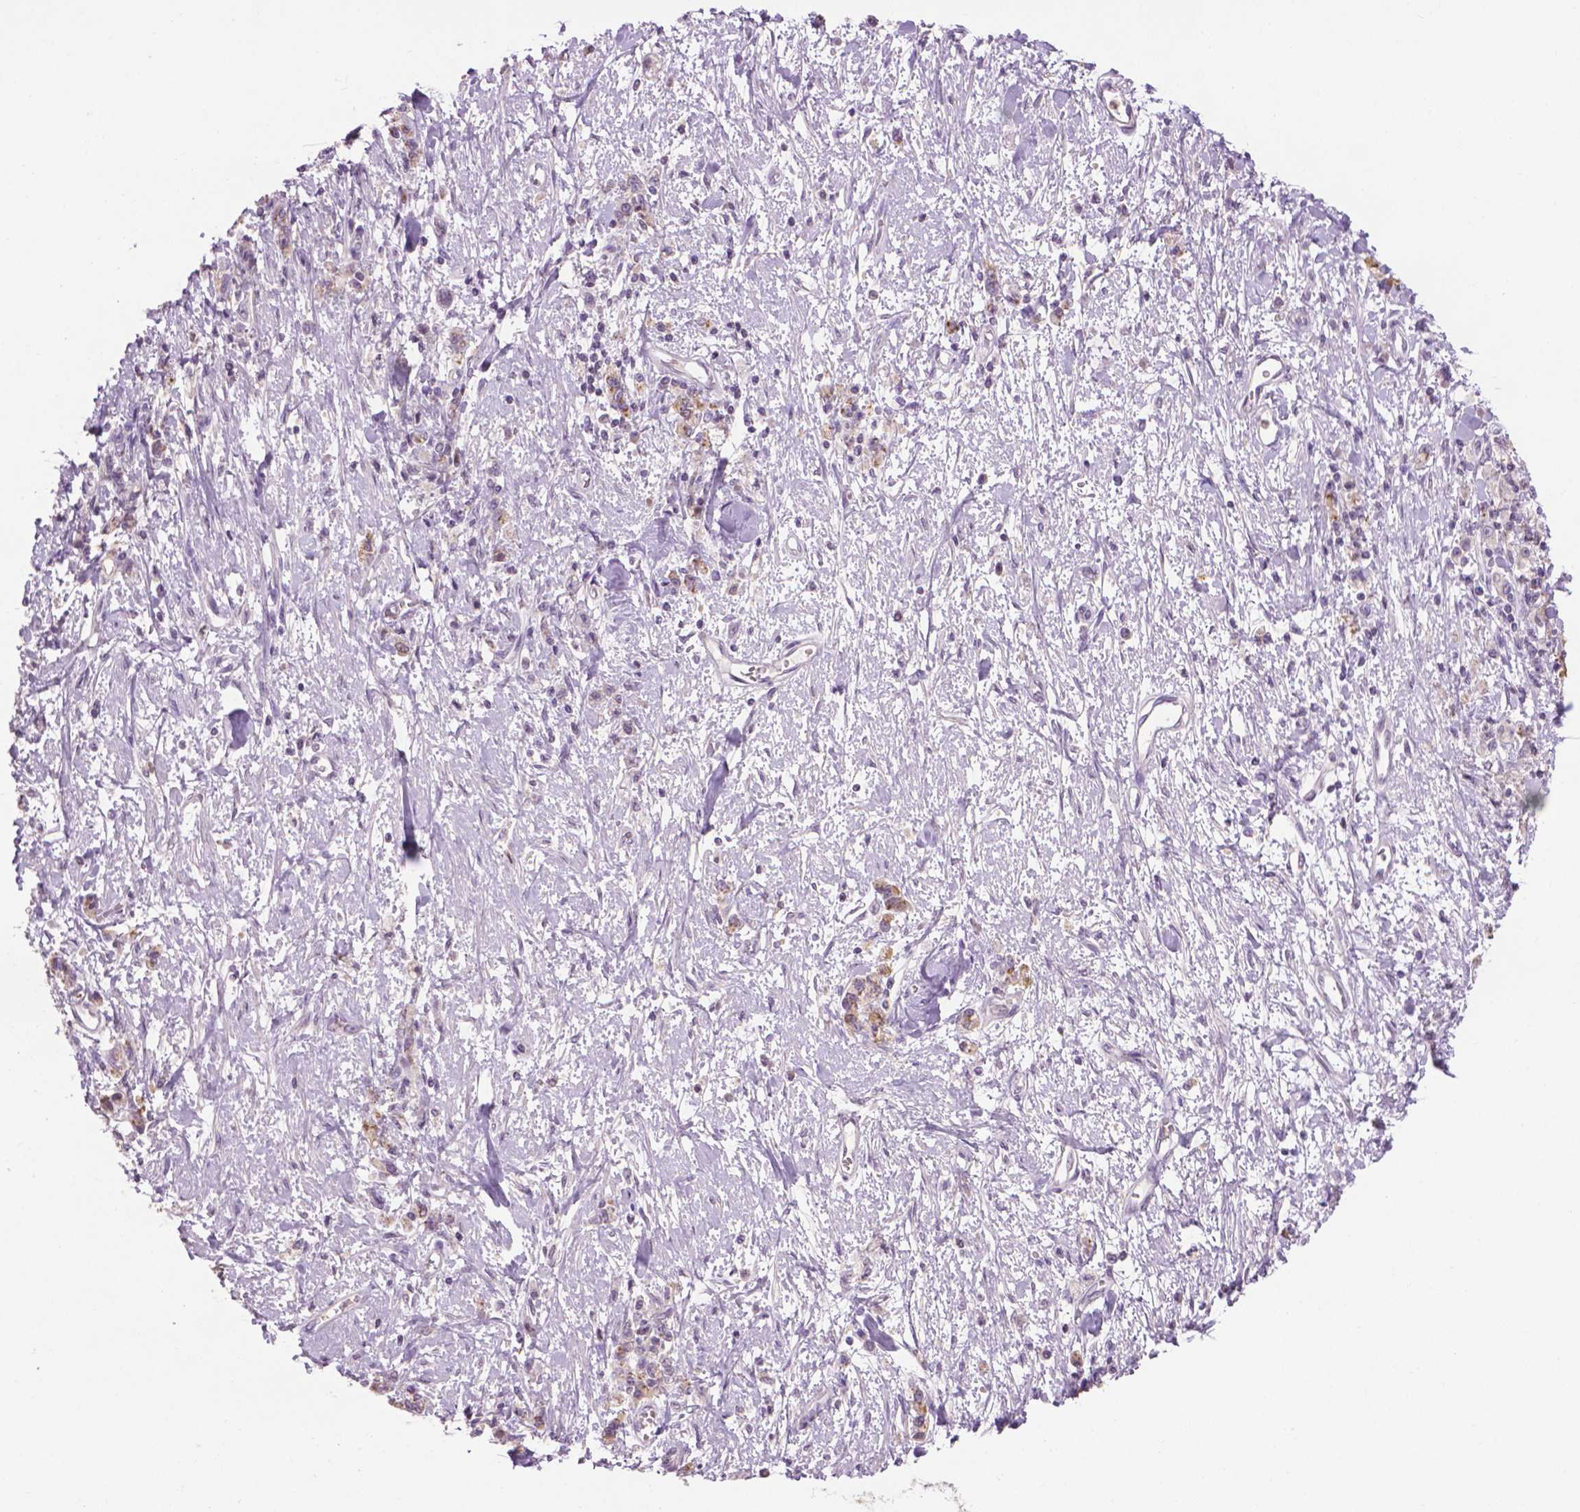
{"staining": {"intensity": "weak", "quantity": "25%-75%", "location": "cytoplasmic/membranous"}, "tissue": "stomach cancer", "cell_type": "Tumor cells", "image_type": "cancer", "snomed": [{"axis": "morphology", "description": "Adenocarcinoma, NOS"}, {"axis": "topography", "description": "Stomach"}], "caption": "Brown immunohistochemical staining in adenocarcinoma (stomach) exhibits weak cytoplasmic/membranous positivity in approximately 25%-75% of tumor cells. (IHC, brightfield microscopy, high magnification).", "gene": "CDKN2D", "patient": {"sex": "male", "age": 77}}